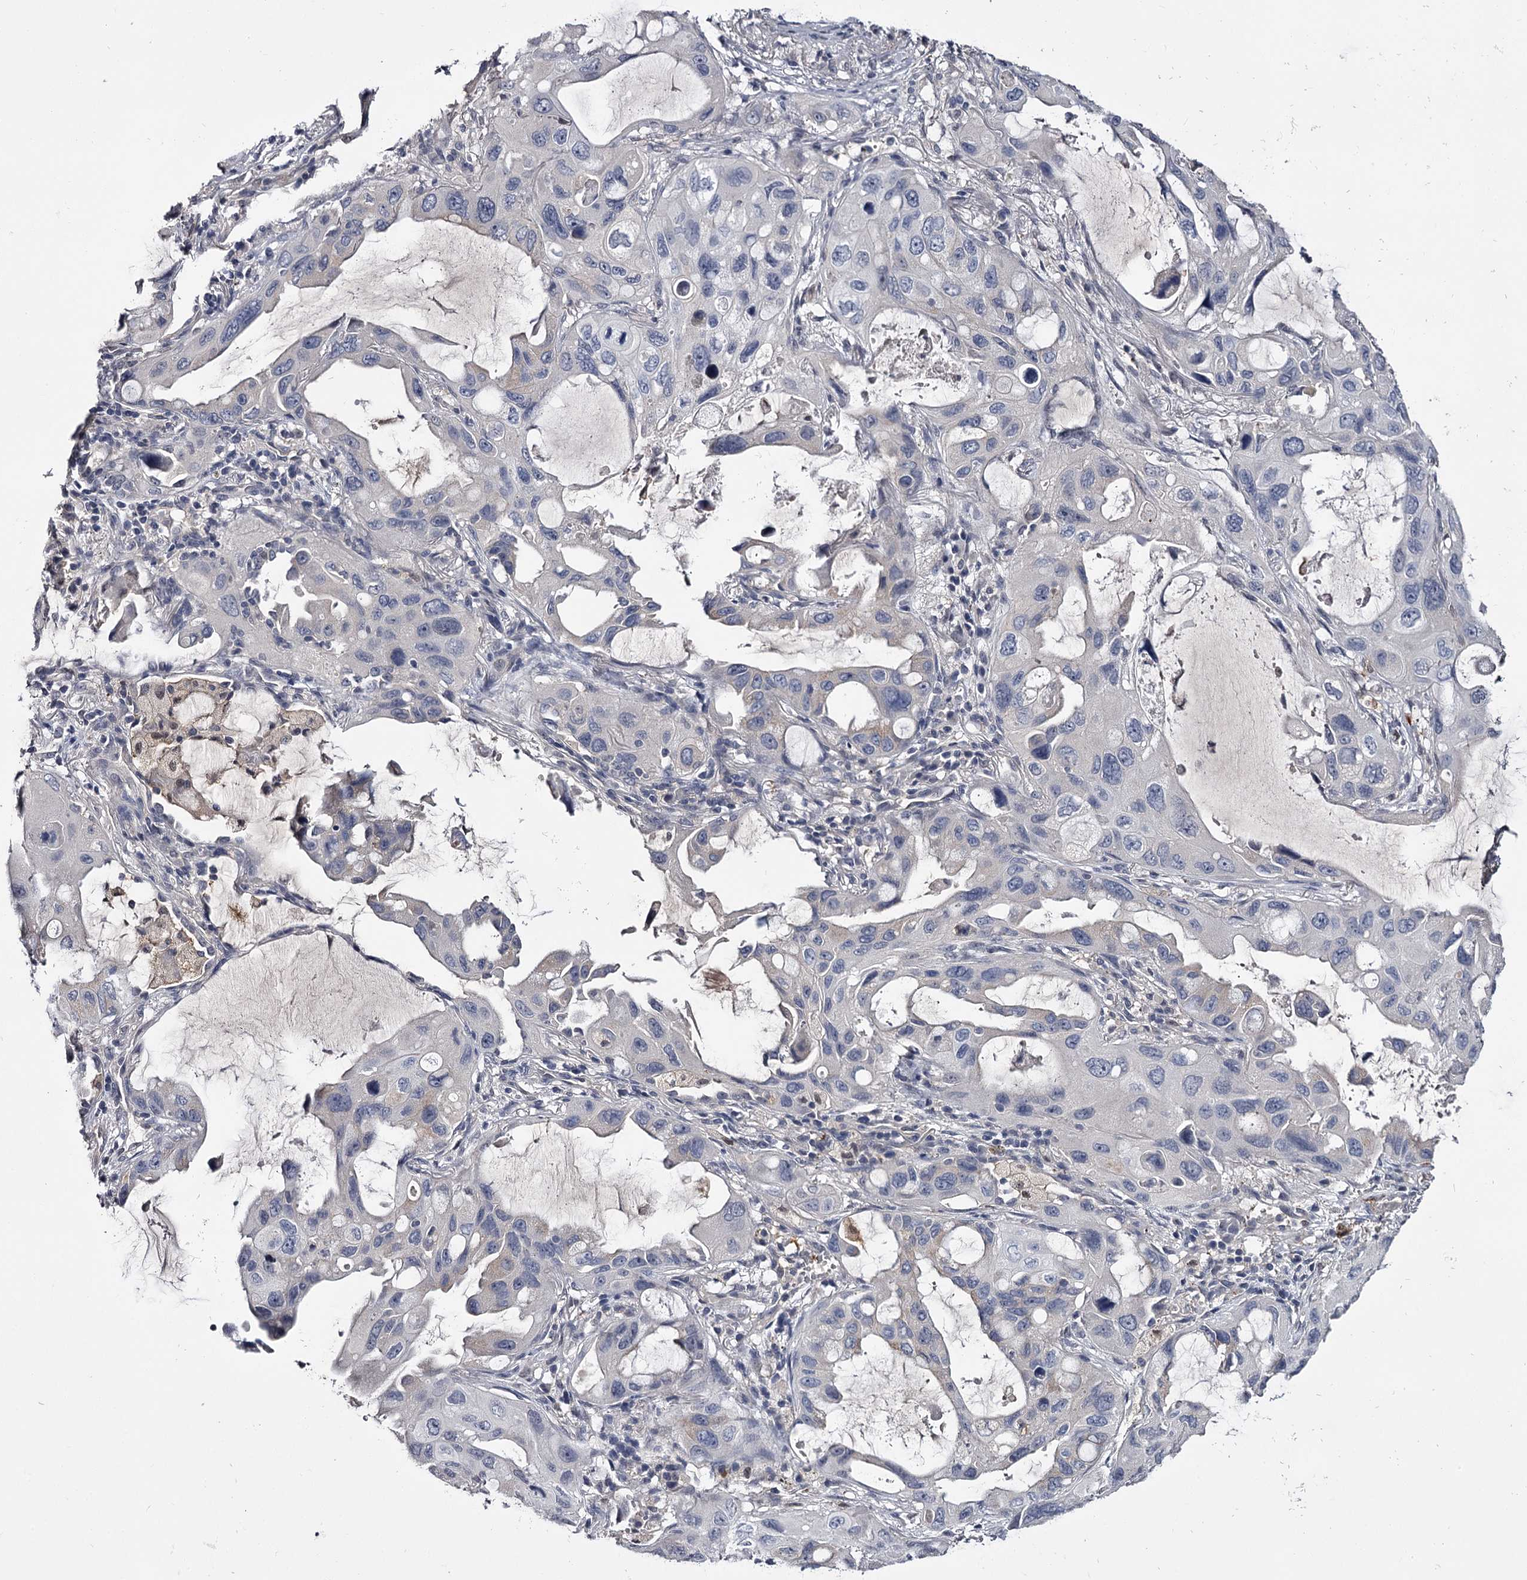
{"staining": {"intensity": "negative", "quantity": "none", "location": "none"}, "tissue": "lung cancer", "cell_type": "Tumor cells", "image_type": "cancer", "snomed": [{"axis": "morphology", "description": "Squamous cell carcinoma, NOS"}, {"axis": "topography", "description": "Lung"}], "caption": "Photomicrograph shows no significant protein expression in tumor cells of lung cancer (squamous cell carcinoma).", "gene": "GSTO1", "patient": {"sex": "female", "age": 73}}